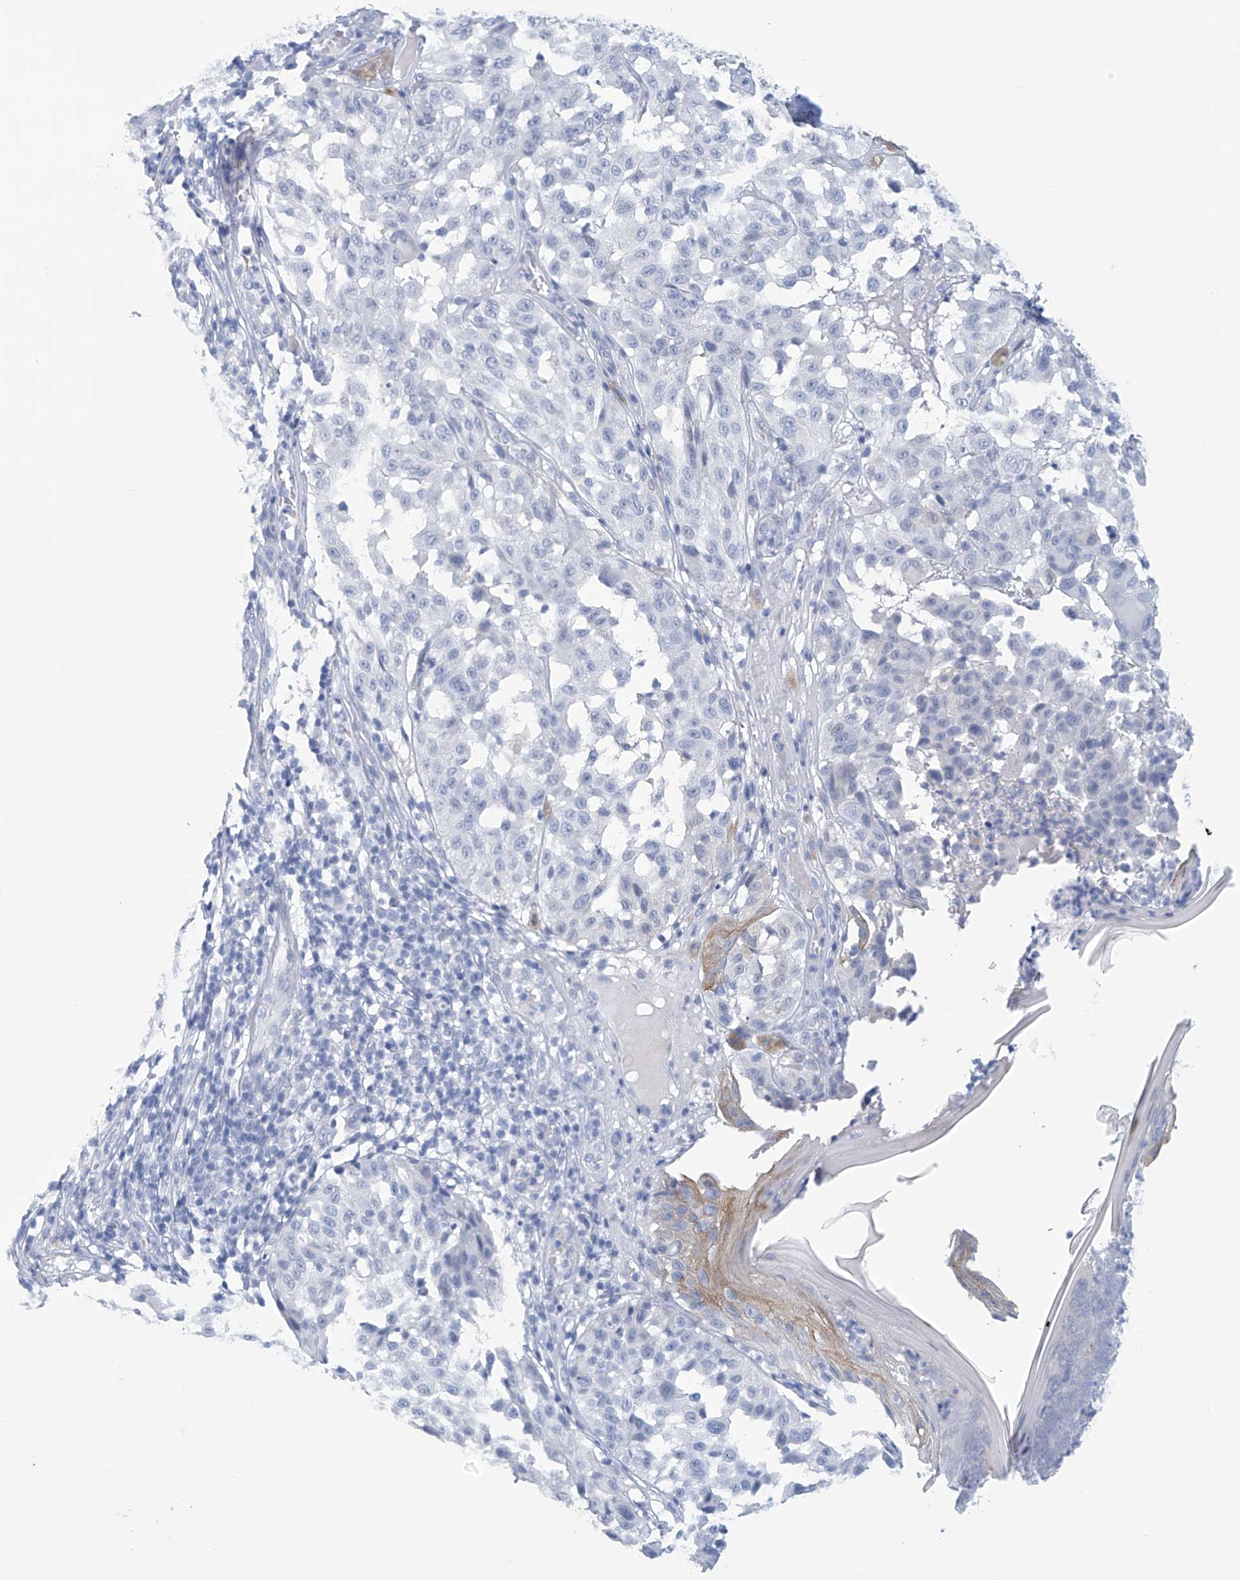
{"staining": {"intensity": "negative", "quantity": "none", "location": "none"}, "tissue": "melanoma", "cell_type": "Tumor cells", "image_type": "cancer", "snomed": [{"axis": "morphology", "description": "Malignant melanoma, NOS"}, {"axis": "topography", "description": "Skin"}], "caption": "Immunohistochemistry histopathology image of human melanoma stained for a protein (brown), which demonstrates no staining in tumor cells.", "gene": "DSP", "patient": {"sex": "female", "age": 46}}